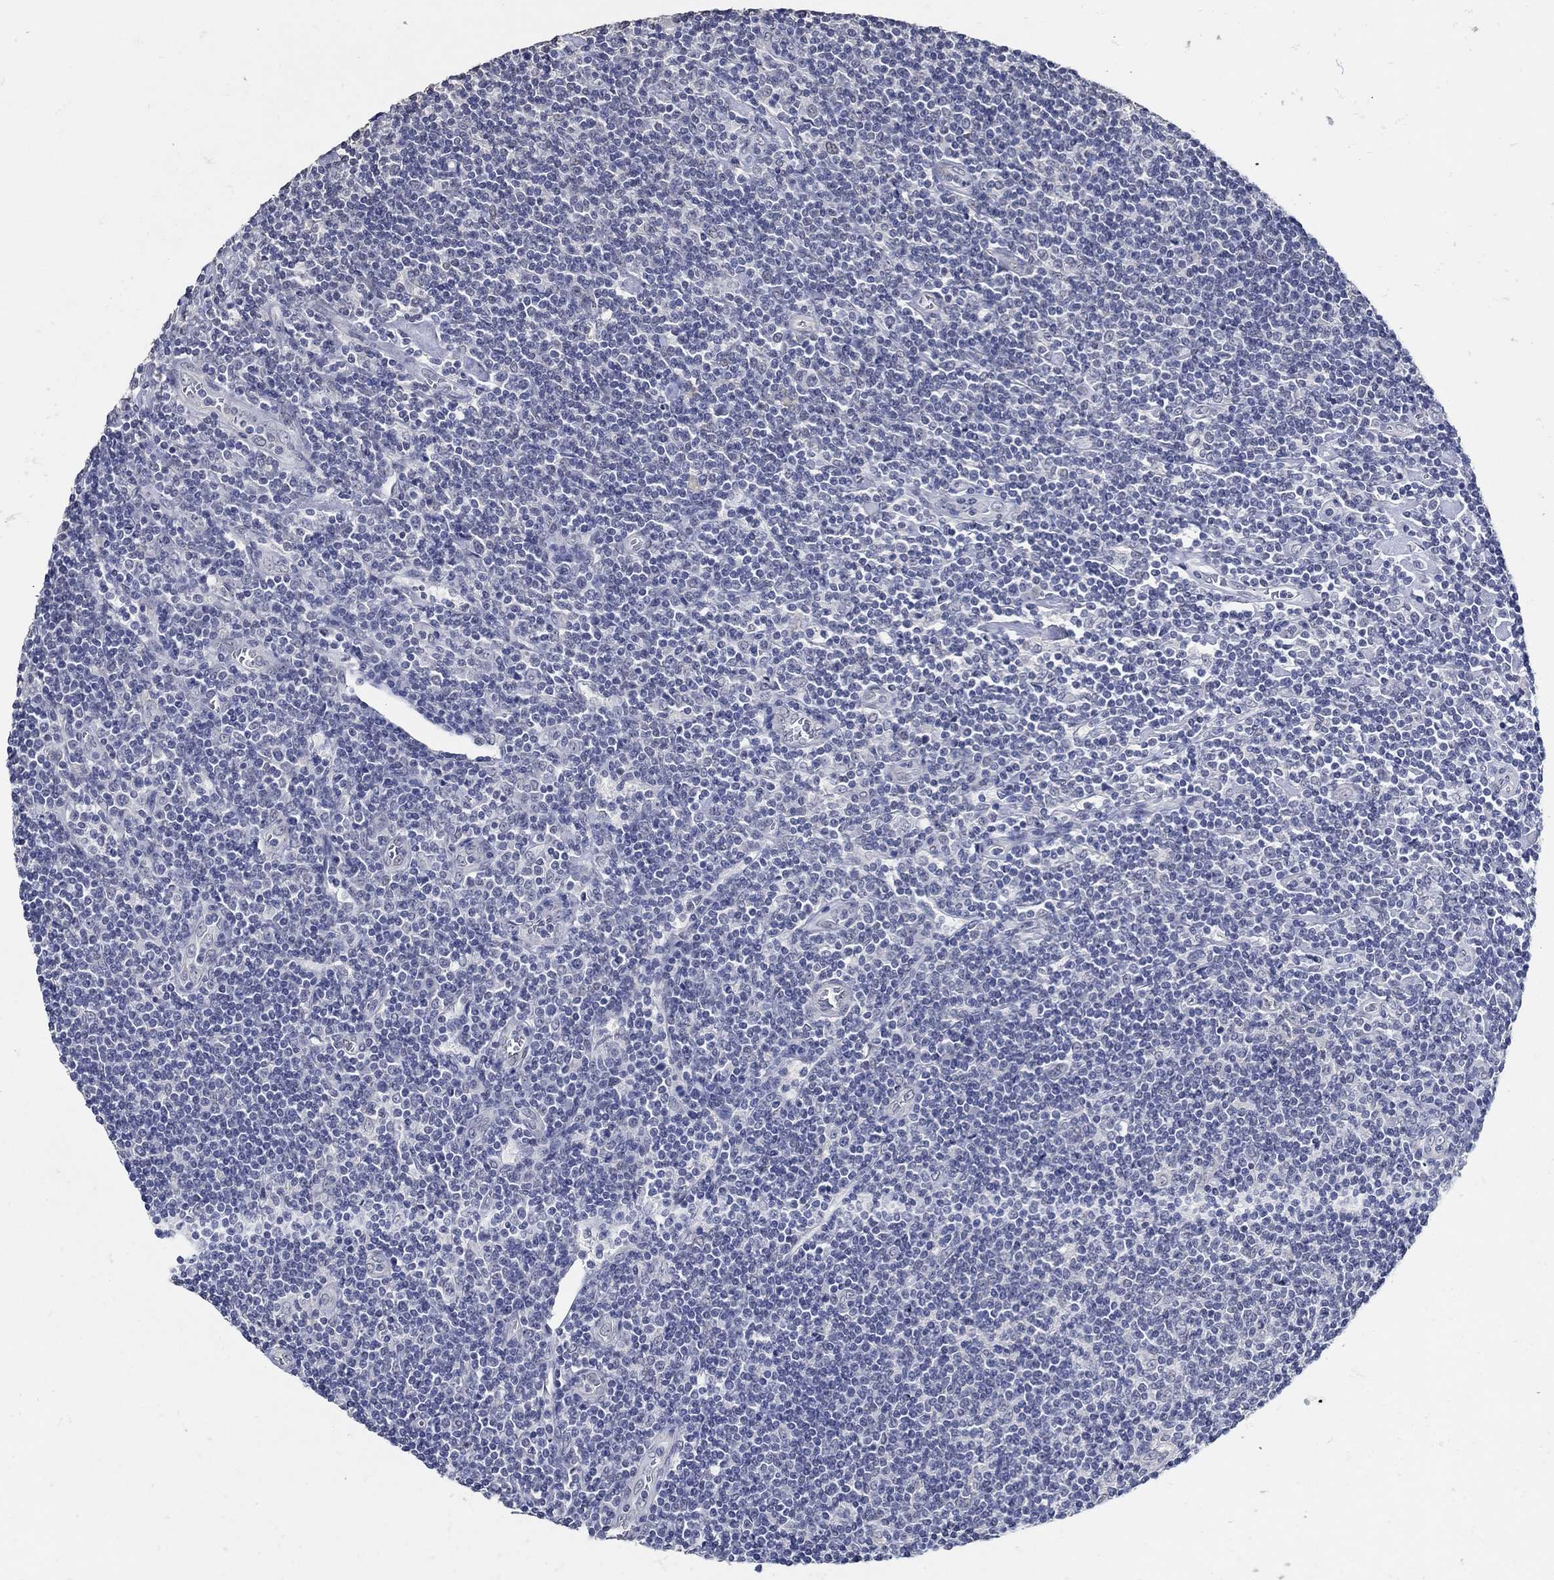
{"staining": {"intensity": "negative", "quantity": "none", "location": "none"}, "tissue": "lymphoma", "cell_type": "Tumor cells", "image_type": "cancer", "snomed": [{"axis": "morphology", "description": "Hodgkin's disease, NOS"}, {"axis": "topography", "description": "Lymph node"}], "caption": "IHC image of neoplastic tissue: lymphoma stained with DAB exhibits no significant protein staining in tumor cells.", "gene": "KCNN3", "patient": {"sex": "male", "age": 40}}